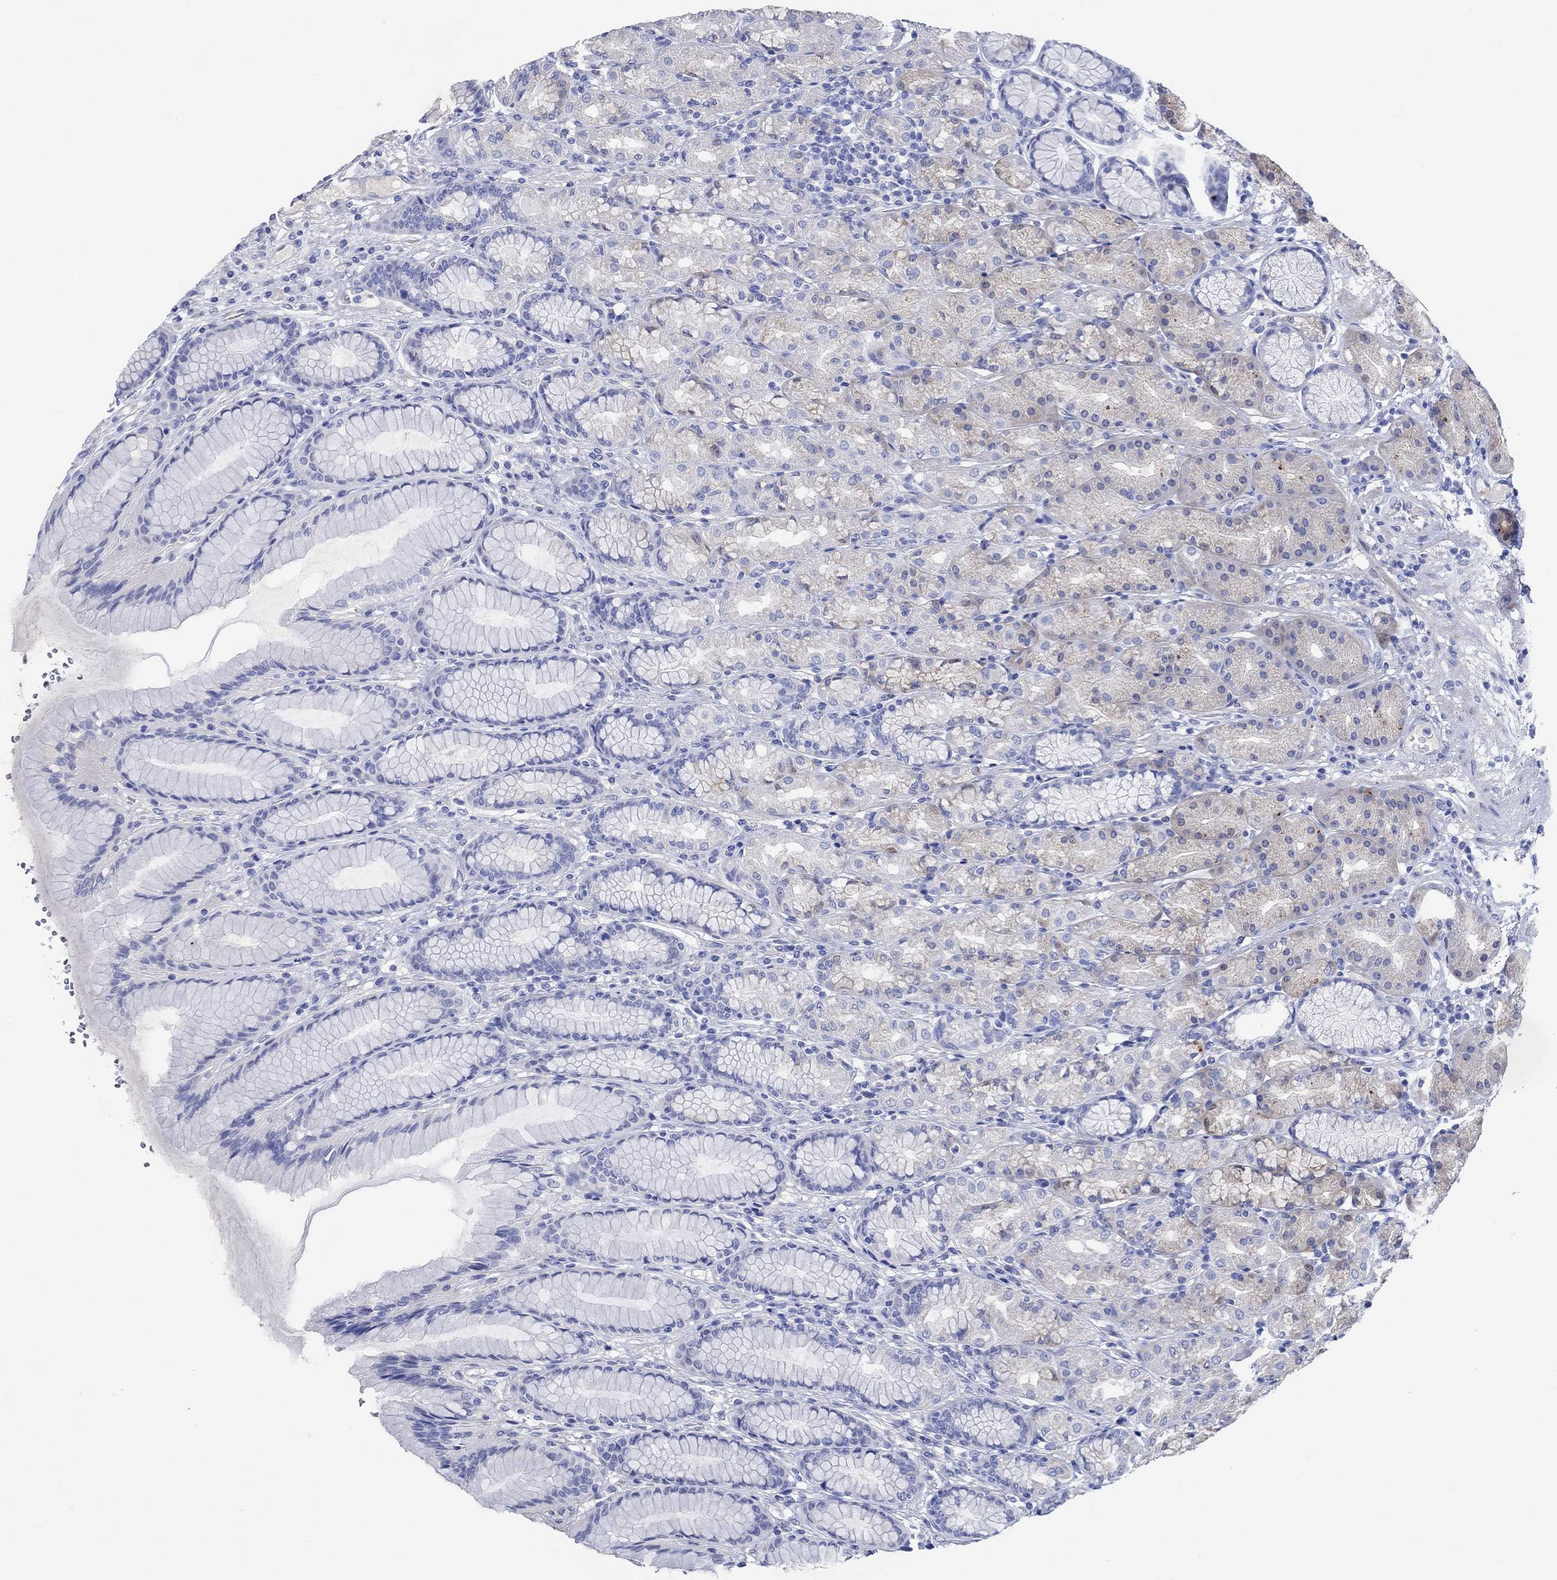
{"staining": {"intensity": "weak", "quantity": "<25%", "location": "cytoplasmic/membranous"}, "tissue": "stomach", "cell_type": "Glandular cells", "image_type": "normal", "snomed": [{"axis": "morphology", "description": "Normal tissue, NOS"}, {"axis": "morphology", "description": "Adenocarcinoma, NOS"}, {"axis": "topography", "description": "Stomach"}], "caption": "The IHC image has no significant staining in glandular cells of stomach.", "gene": "SHISA4", "patient": {"sex": "female", "age": 79}}